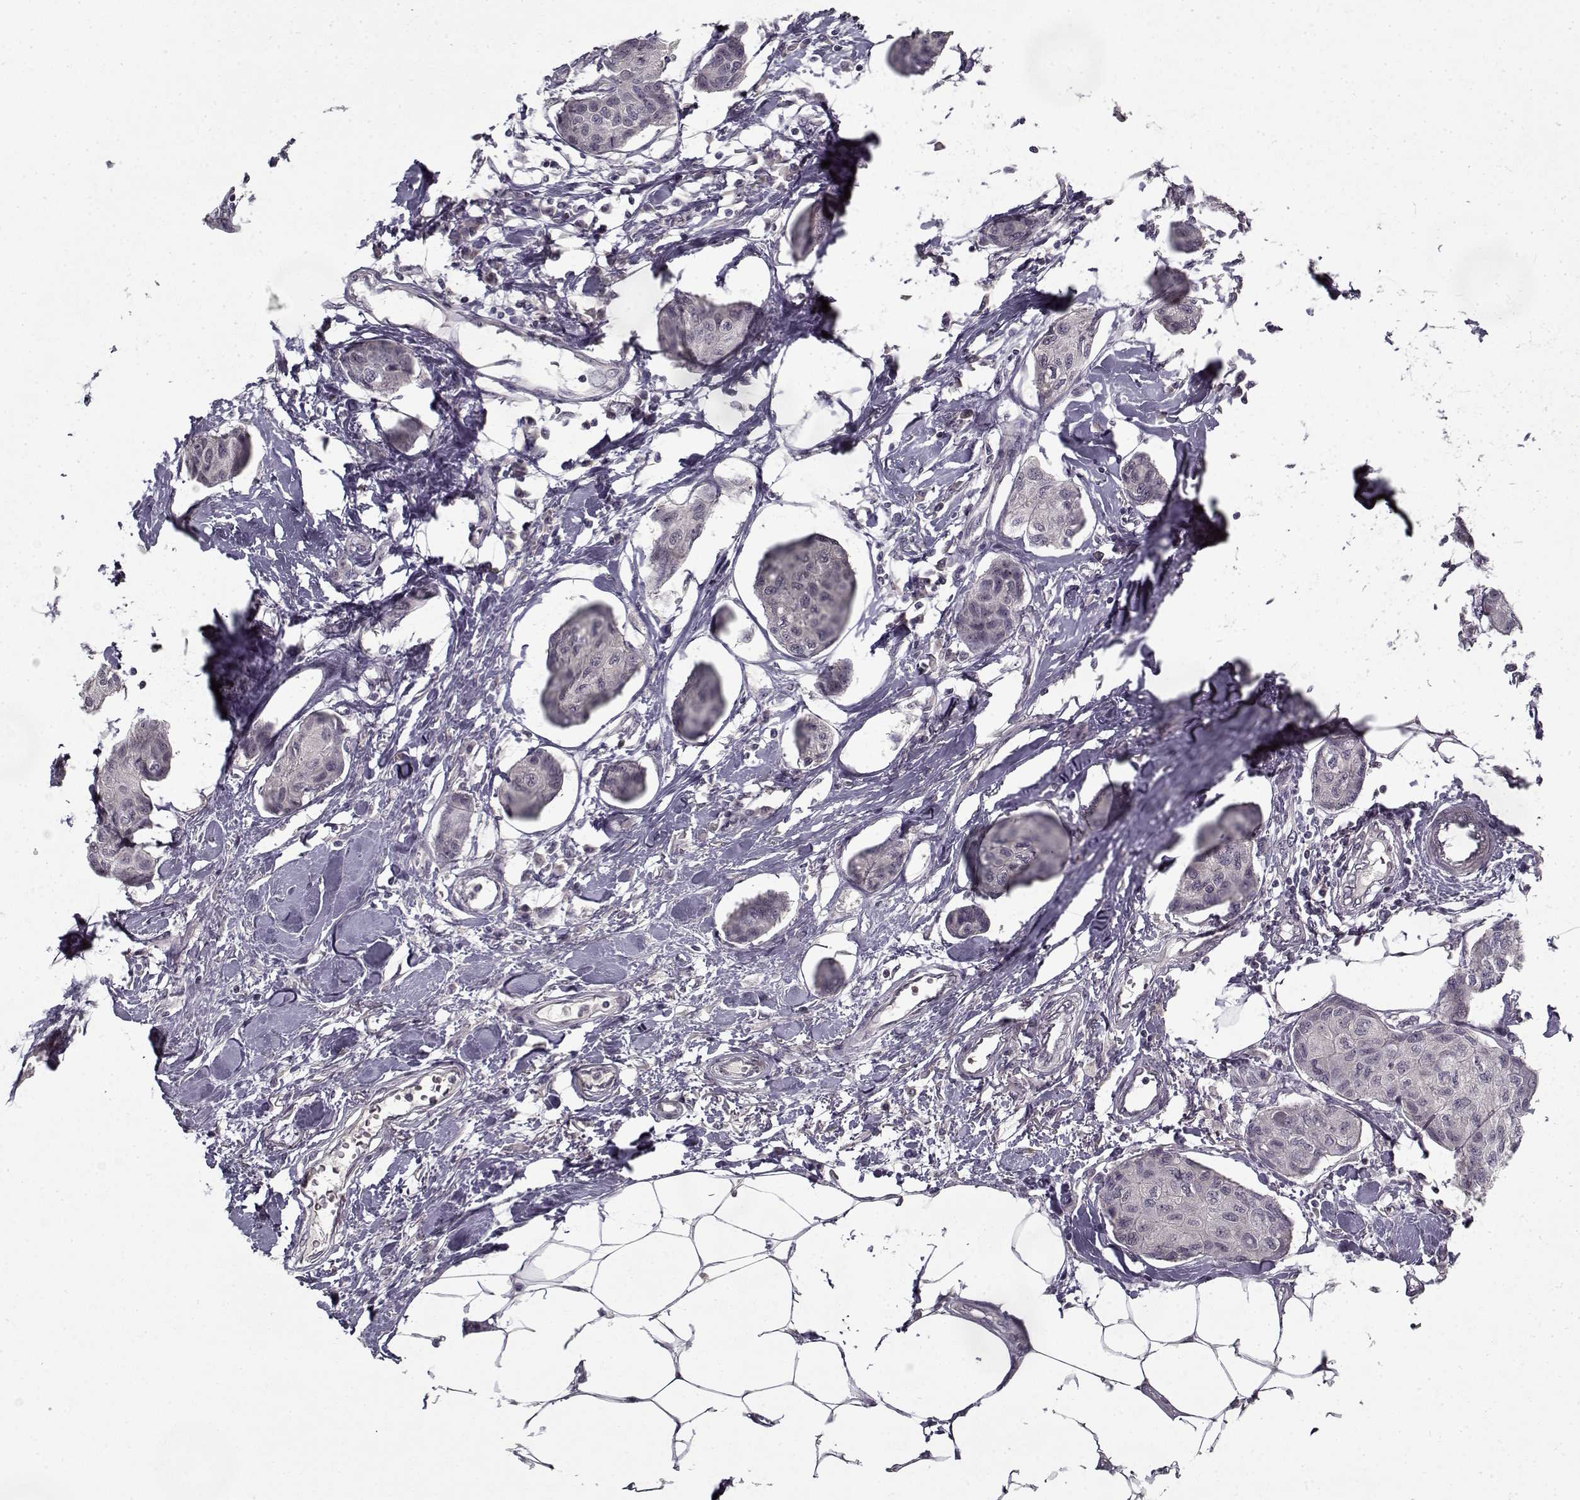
{"staining": {"intensity": "negative", "quantity": "none", "location": "none"}, "tissue": "breast cancer", "cell_type": "Tumor cells", "image_type": "cancer", "snomed": [{"axis": "morphology", "description": "Duct carcinoma"}, {"axis": "topography", "description": "Breast"}], "caption": "A histopathology image of intraductal carcinoma (breast) stained for a protein exhibits no brown staining in tumor cells.", "gene": "LAMA2", "patient": {"sex": "female", "age": 80}}